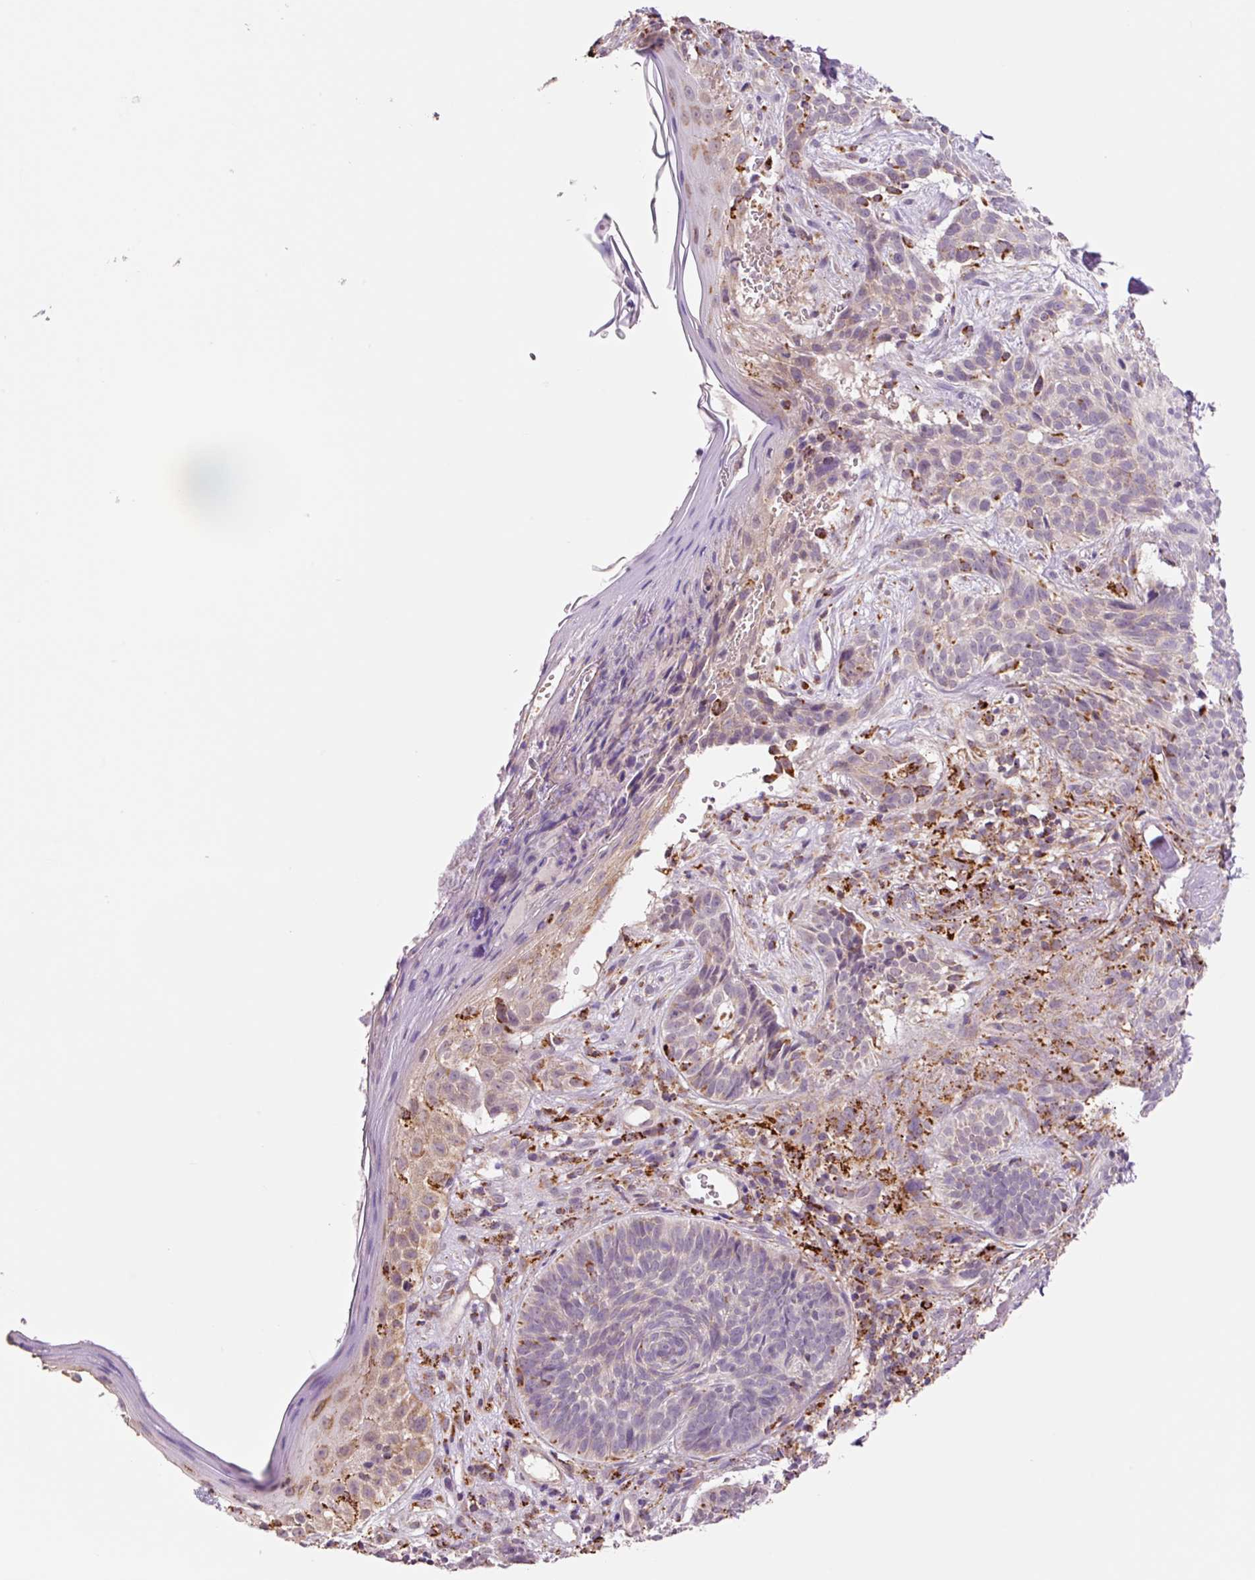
{"staining": {"intensity": "moderate", "quantity": "<25%", "location": "cytoplasmic/membranous"}, "tissue": "skin cancer", "cell_type": "Tumor cells", "image_type": "cancer", "snomed": [{"axis": "morphology", "description": "Basal cell carcinoma"}, {"axis": "topography", "description": "Skin"}], "caption": "Skin cancer stained with IHC shows moderate cytoplasmic/membranous positivity in about <25% of tumor cells.", "gene": "PCK2", "patient": {"sex": "male", "age": 70}}